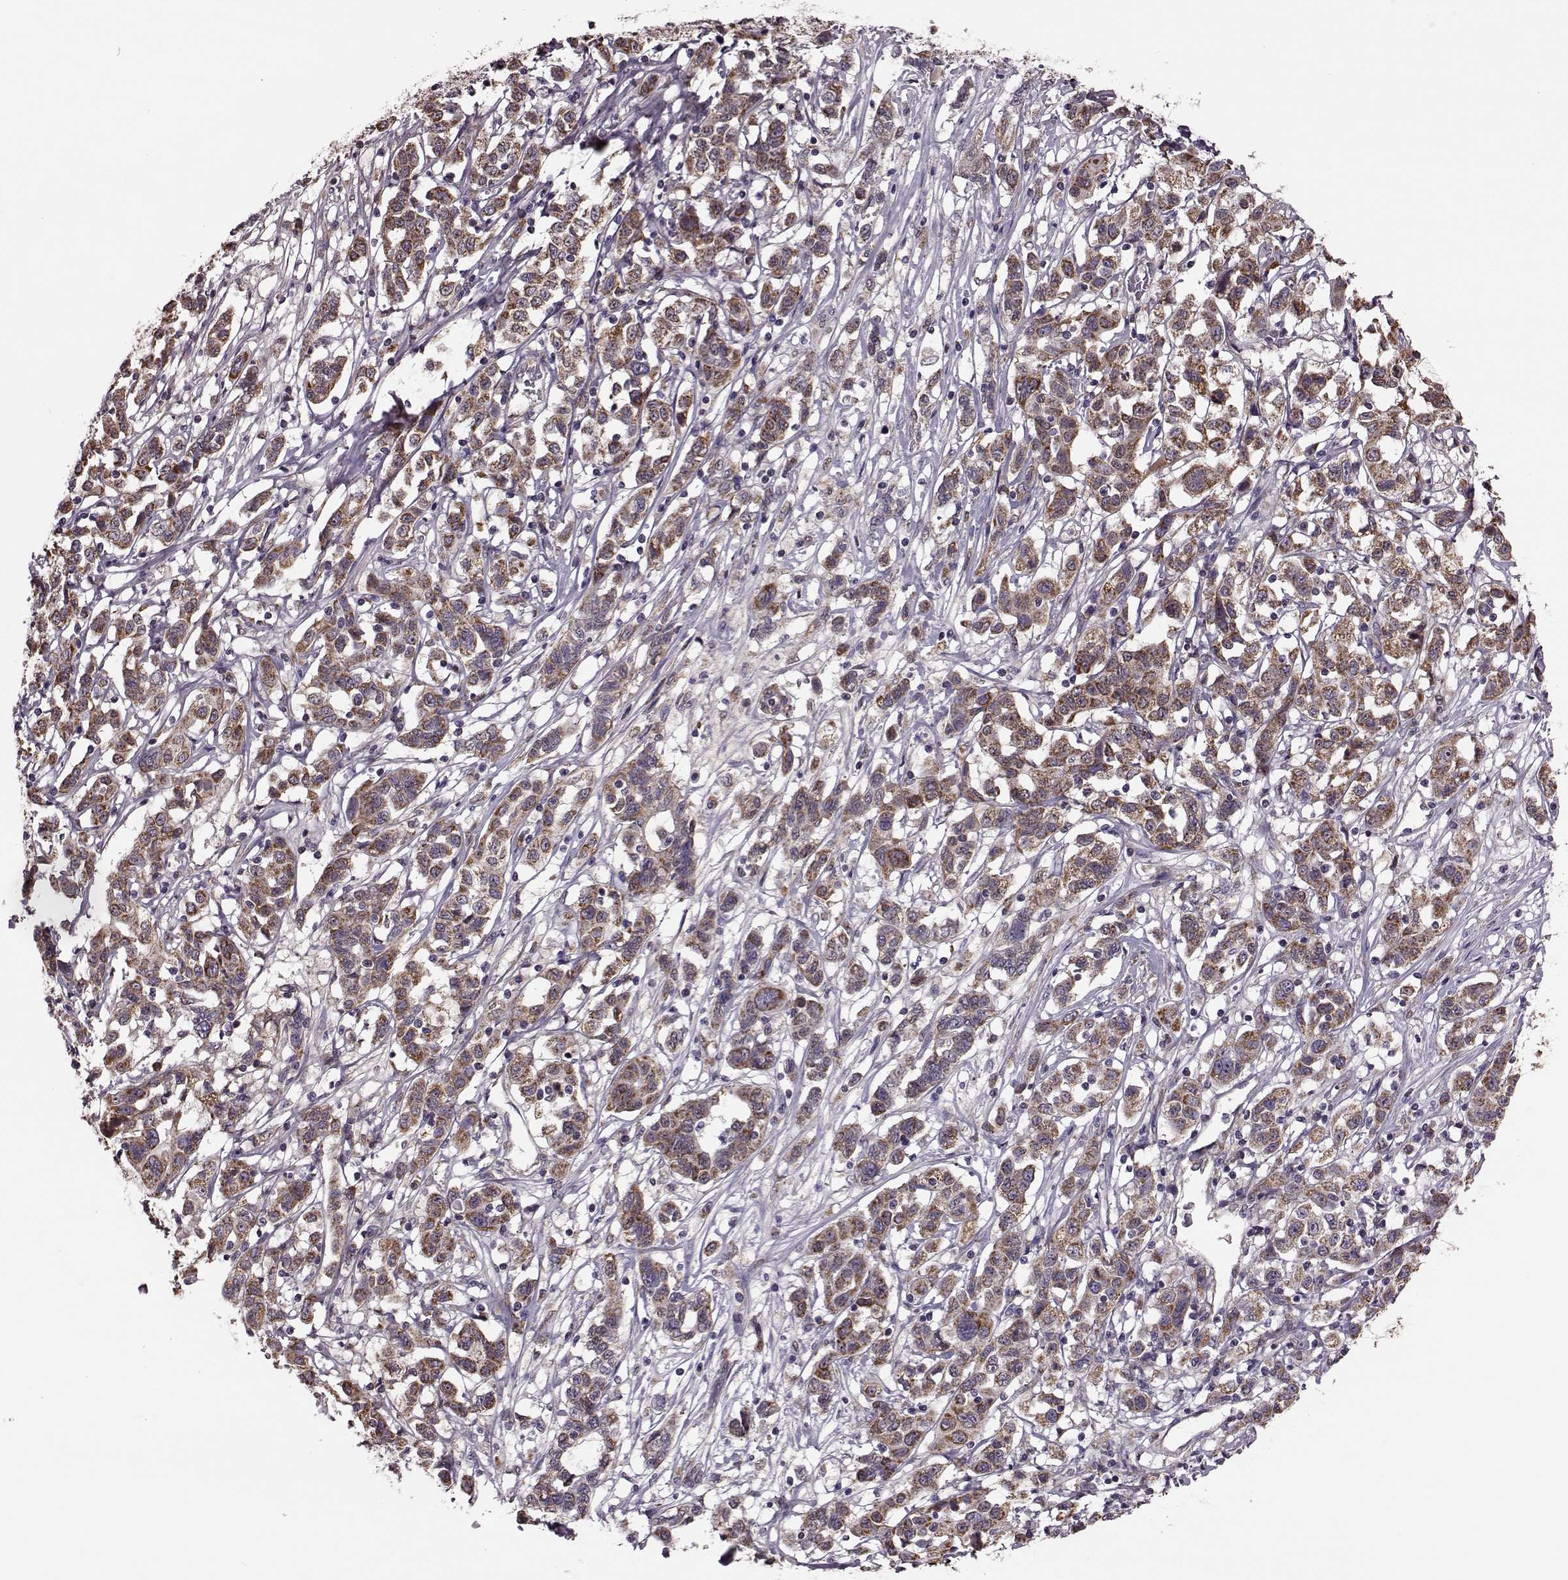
{"staining": {"intensity": "strong", "quantity": ">75%", "location": "cytoplasmic/membranous"}, "tissue": "liver cancer", "cell_type": "Tumor cells", "image_type": "cancer", "snomed": [{"axis": "morphology", "description": "Adenocarcinoma, NOS"}, {"axis": "morphology", "description": "Cholangiocarcinoma"}, {"axis": "topography", "description": "Liver"}], "caption": "Human liver cancer stained with a protein marker reveals strong staining in tumor cells.", "gene": "PUDP", "patient": {"sex": "male", "age": 64}}